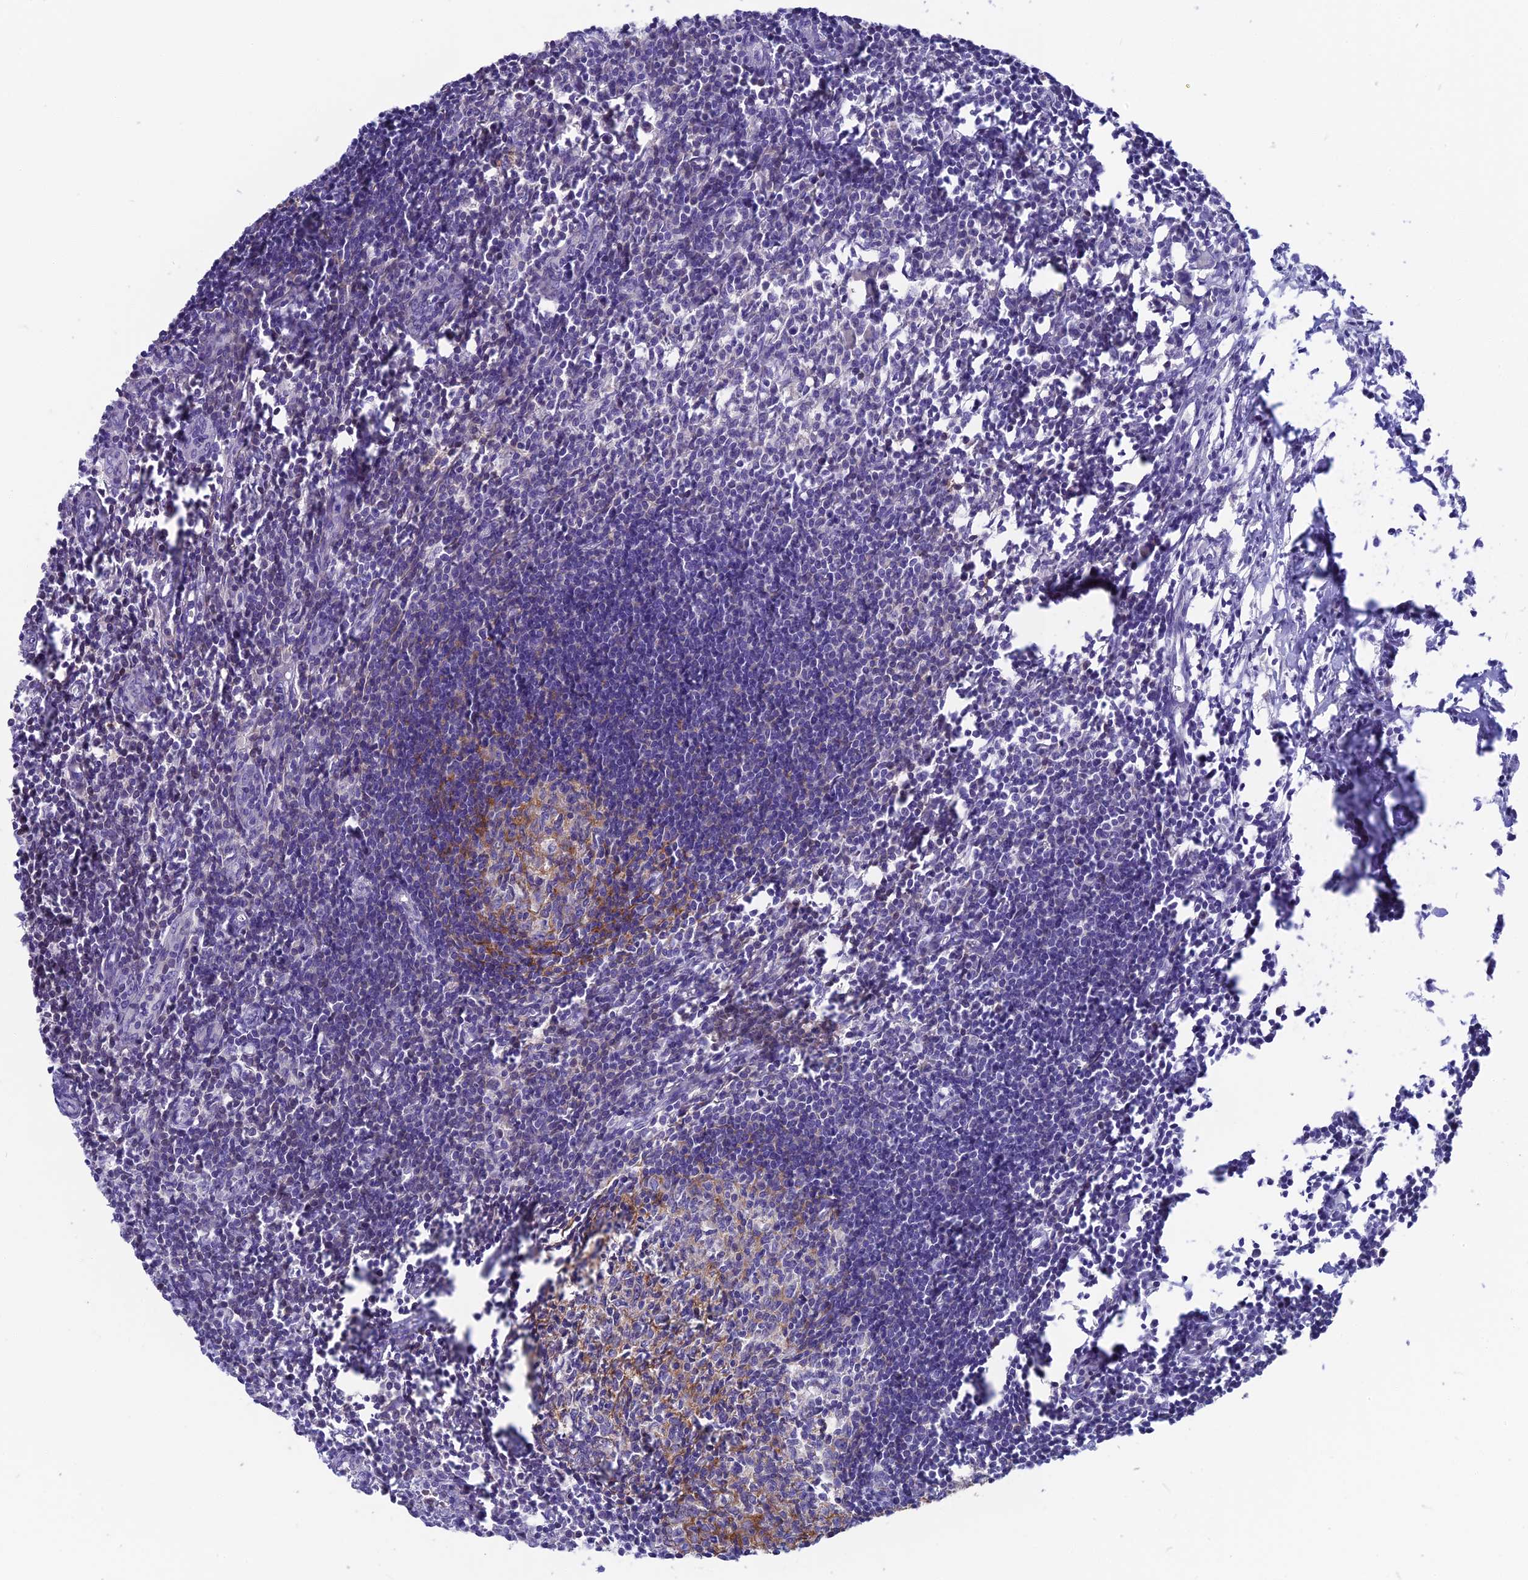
{"staining": {"intensity": "moderate", "quantity": "<25%", "location": "cytoplasmic/membranous"}, "tissue": "lymph node", "cell_type": "Germinal center cells", "image_type": "normal", "snomed": [{"axis": "morphology", "description": "Normal tissue, NOS"}, {"axis": "morphology", "description": "Malignant melanoma, Metastatic site"}, {"axis": "topography", "description": "Lymph node"}], "caption": "Lymph node stained with a brown dye displays moderate cytoplasmic/membranous positive positivity in about <25% of germinal center cells.", "gene": "SNAP91", "patient": {"sex": "male", "age": 41}}